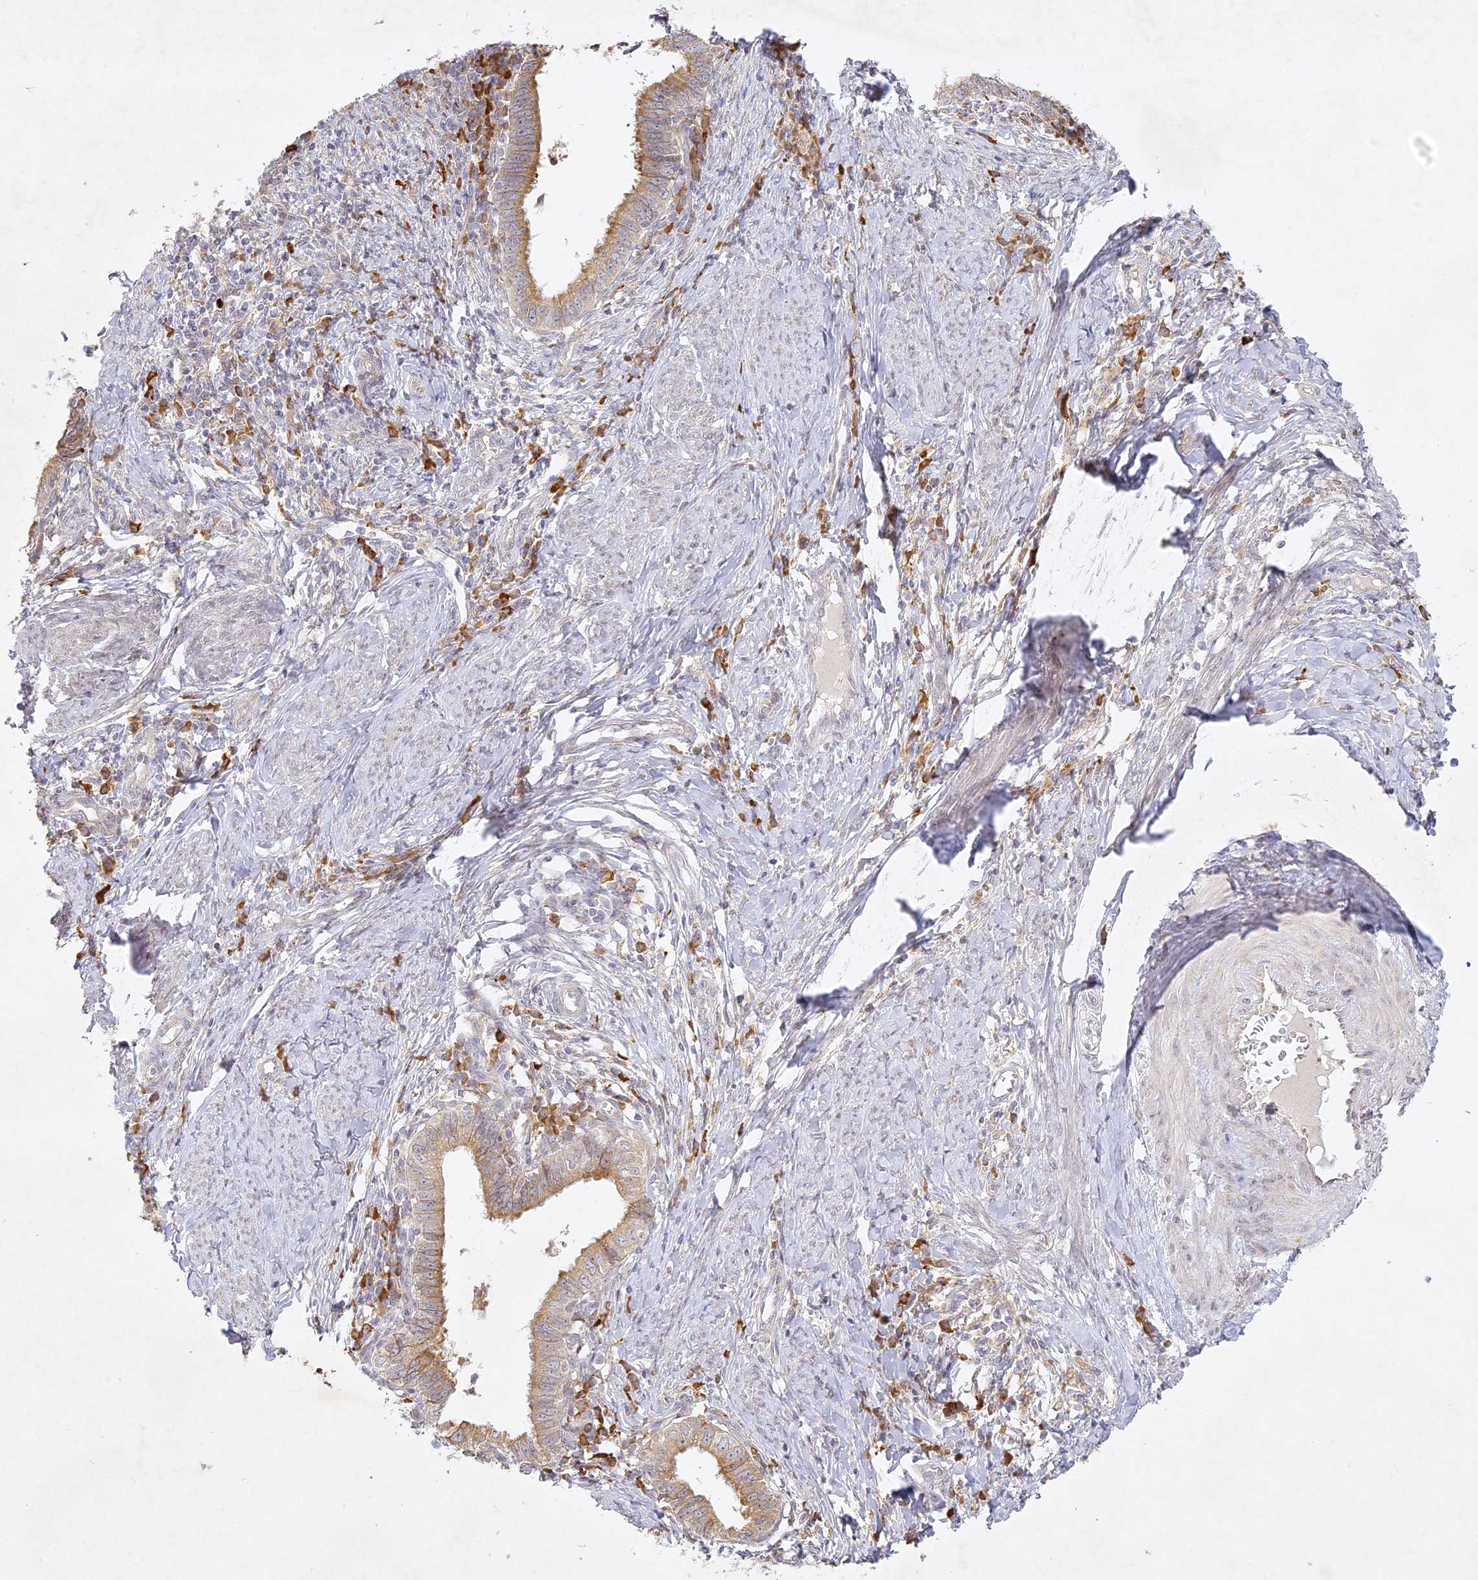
{"staining": {"intensity": "moderate", "quantity": ">75%", "location": "cytoplasmic/membranous"}, "tissue": "cervical cancer", "cell_type": "Tumor cells", "image_type": "cancer", "snomed": [{"axis": "morphology", "description": "Adenocarcinoma, NOS"}, {"axis": "topography", "description": "Cervix"}], "caption": "This is a histology image of IHC staining of cervical cancer (adenocarcinoma), which shows moderate positivity in the cytoplasmic/membranous of tumor cells.", "gene": "SLC30A5", "patient": {"sex": "female", "age": 36}}